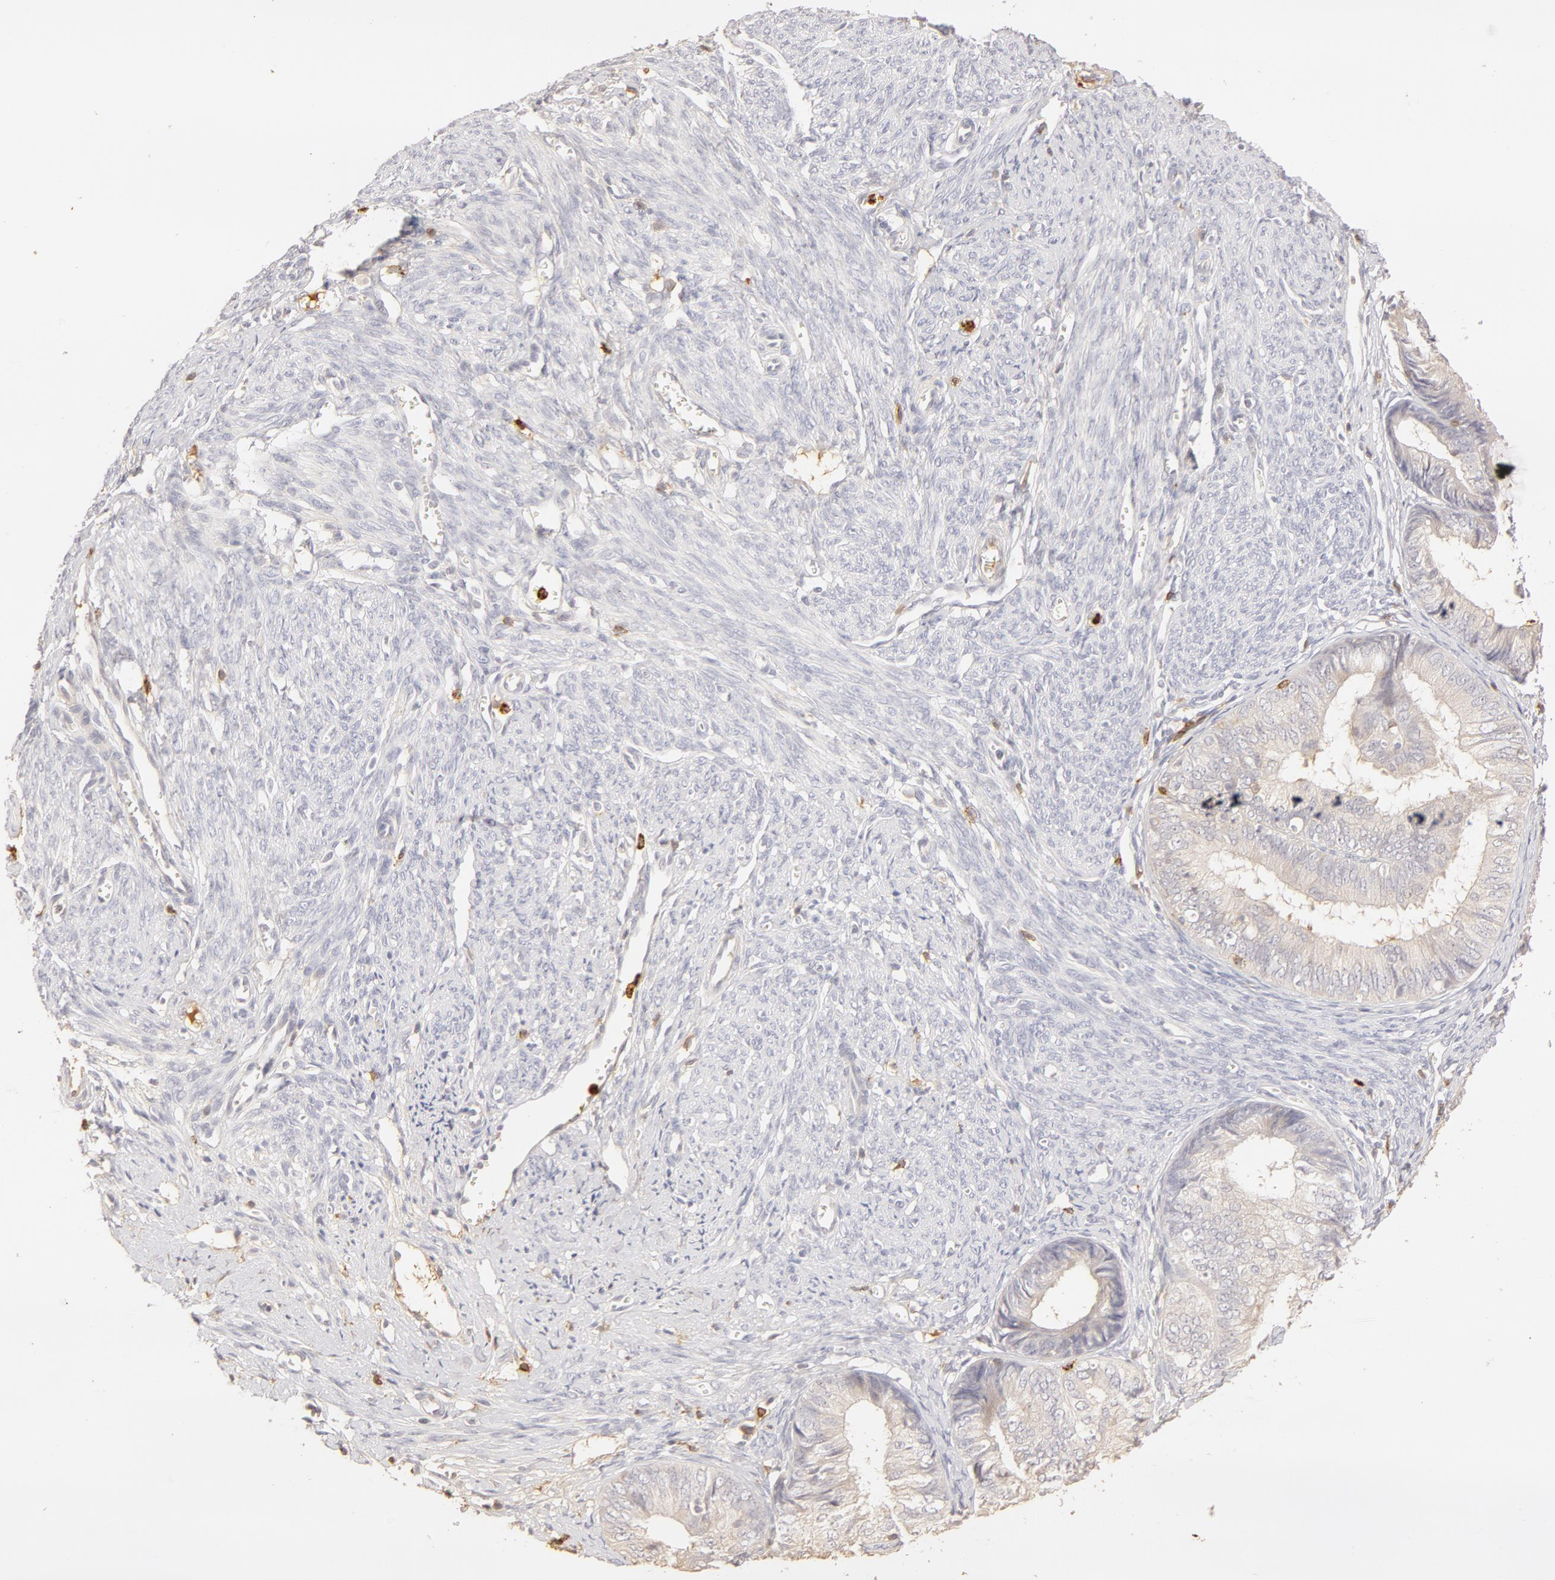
{"staining": {"intensity": "negative", "quantity": "none", "location": "none"}, "tissue": "endometrial cancer", "cell_type": "Tumor cells", "image_type": "cancer", "snomed": [{"axis": "morphology", "description": "Adenocarcinoma, NOS"}, {"axis": "topography", "description": "Endometrium"}], "caption": "This is an immunohistochemistry image of human endometrial cancer (adenocarcinoma). There is no staining in tumor cells.", "gene": "C1R", "patient": {"sex": "female", "age": 66}}